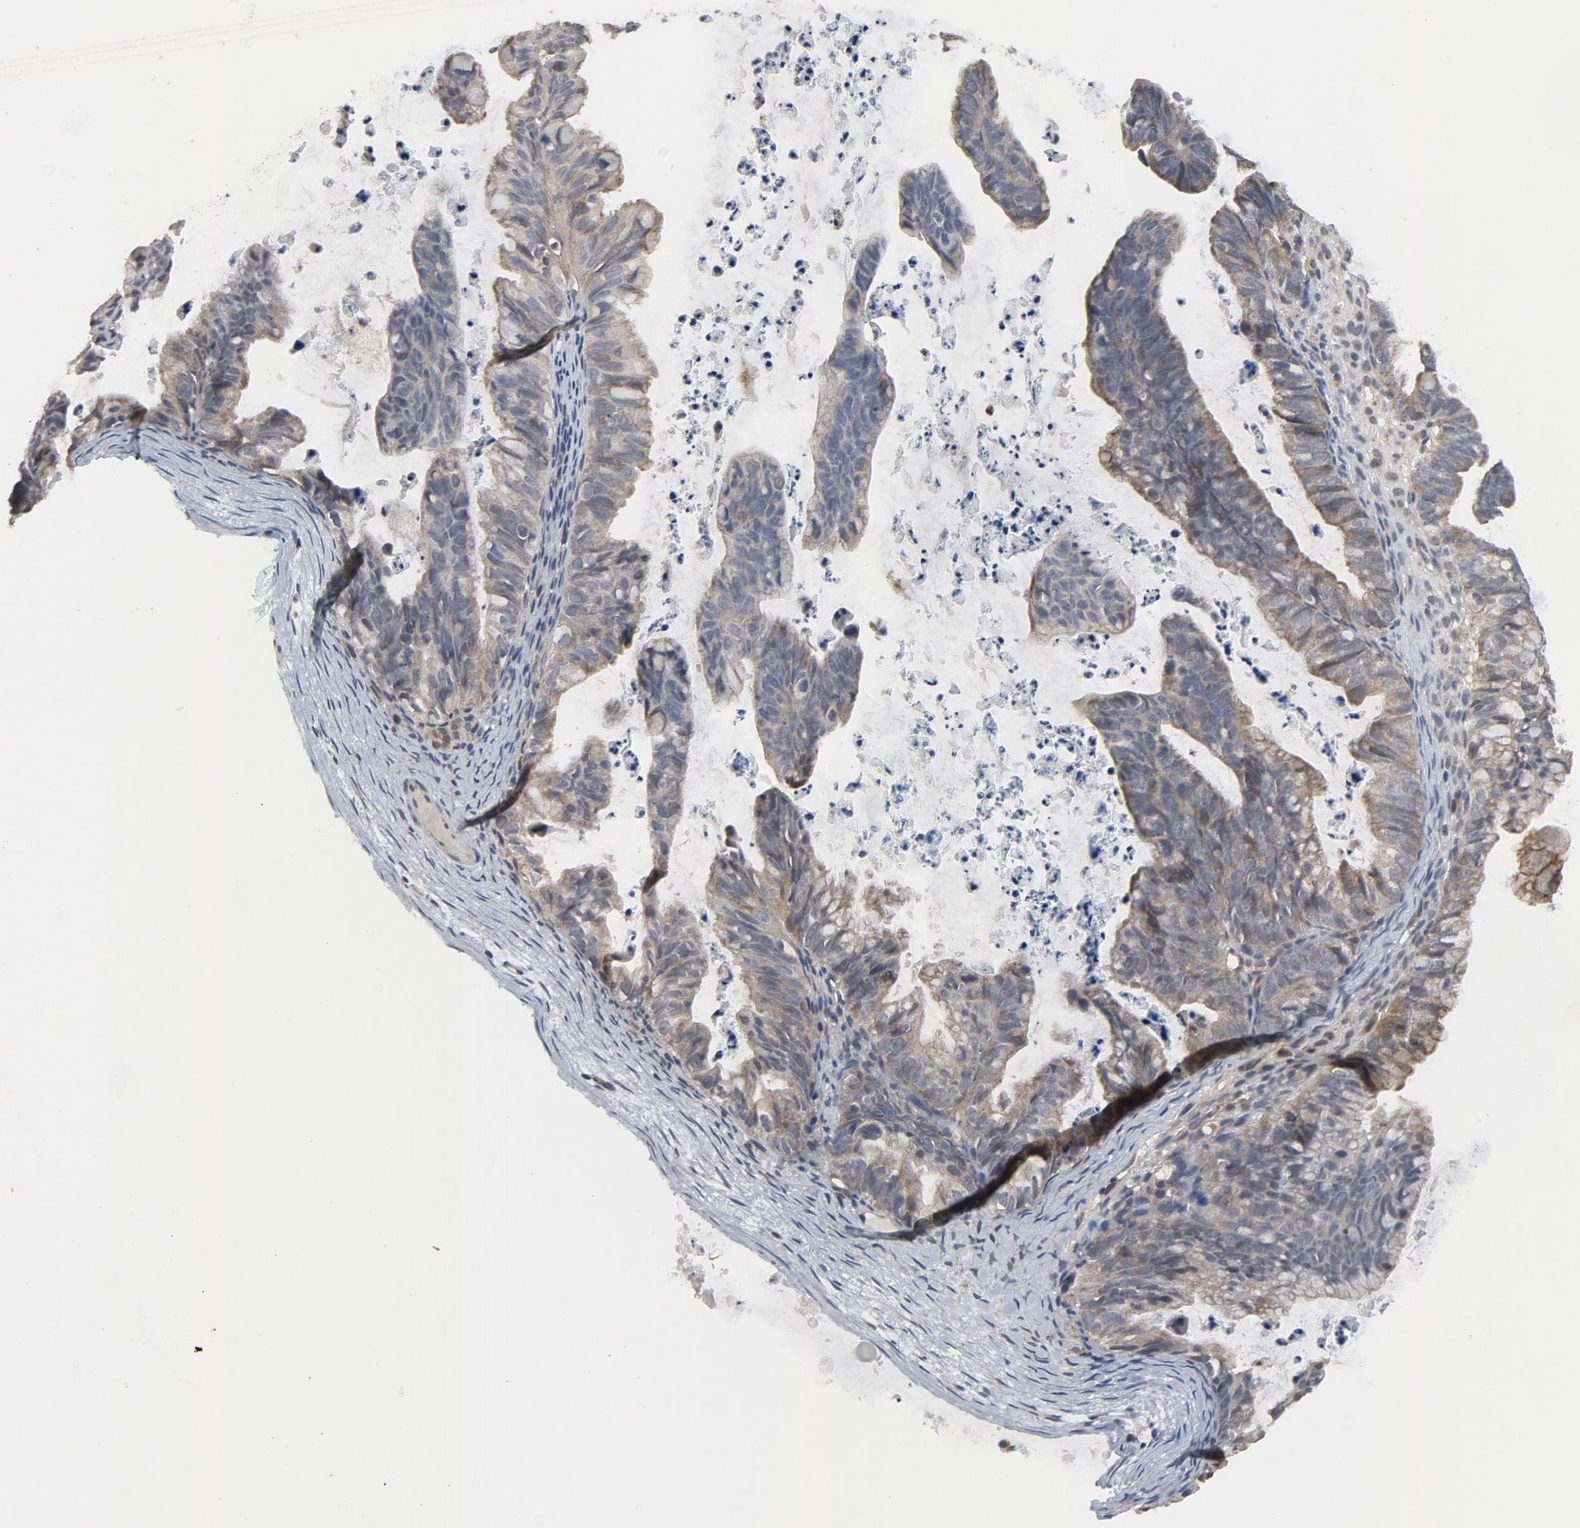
{"staining": {"intensity": "moderate", "quantity": ">75%", "location": "cytoplasmic/membranous"}, "tissue": "ovarian cancer", "cell_type": "Tumor cells", "image_type": "cancer", "snomed": [{"axis": "morphology", "description": "Cystadenocarcinoma, mucinous, NOS"}, {"axis": "topography", "description": "Ovary"}], "caption": "High-power microscopy captured an immunohistochemistry (IHC) histopathology image of ovarian cancer, revealing moderate cytoplasmic/membranous positivity in about >75% of tumor cells.", "gene": "C14orf119", "patient": {"sex": "female", "age": 36}}